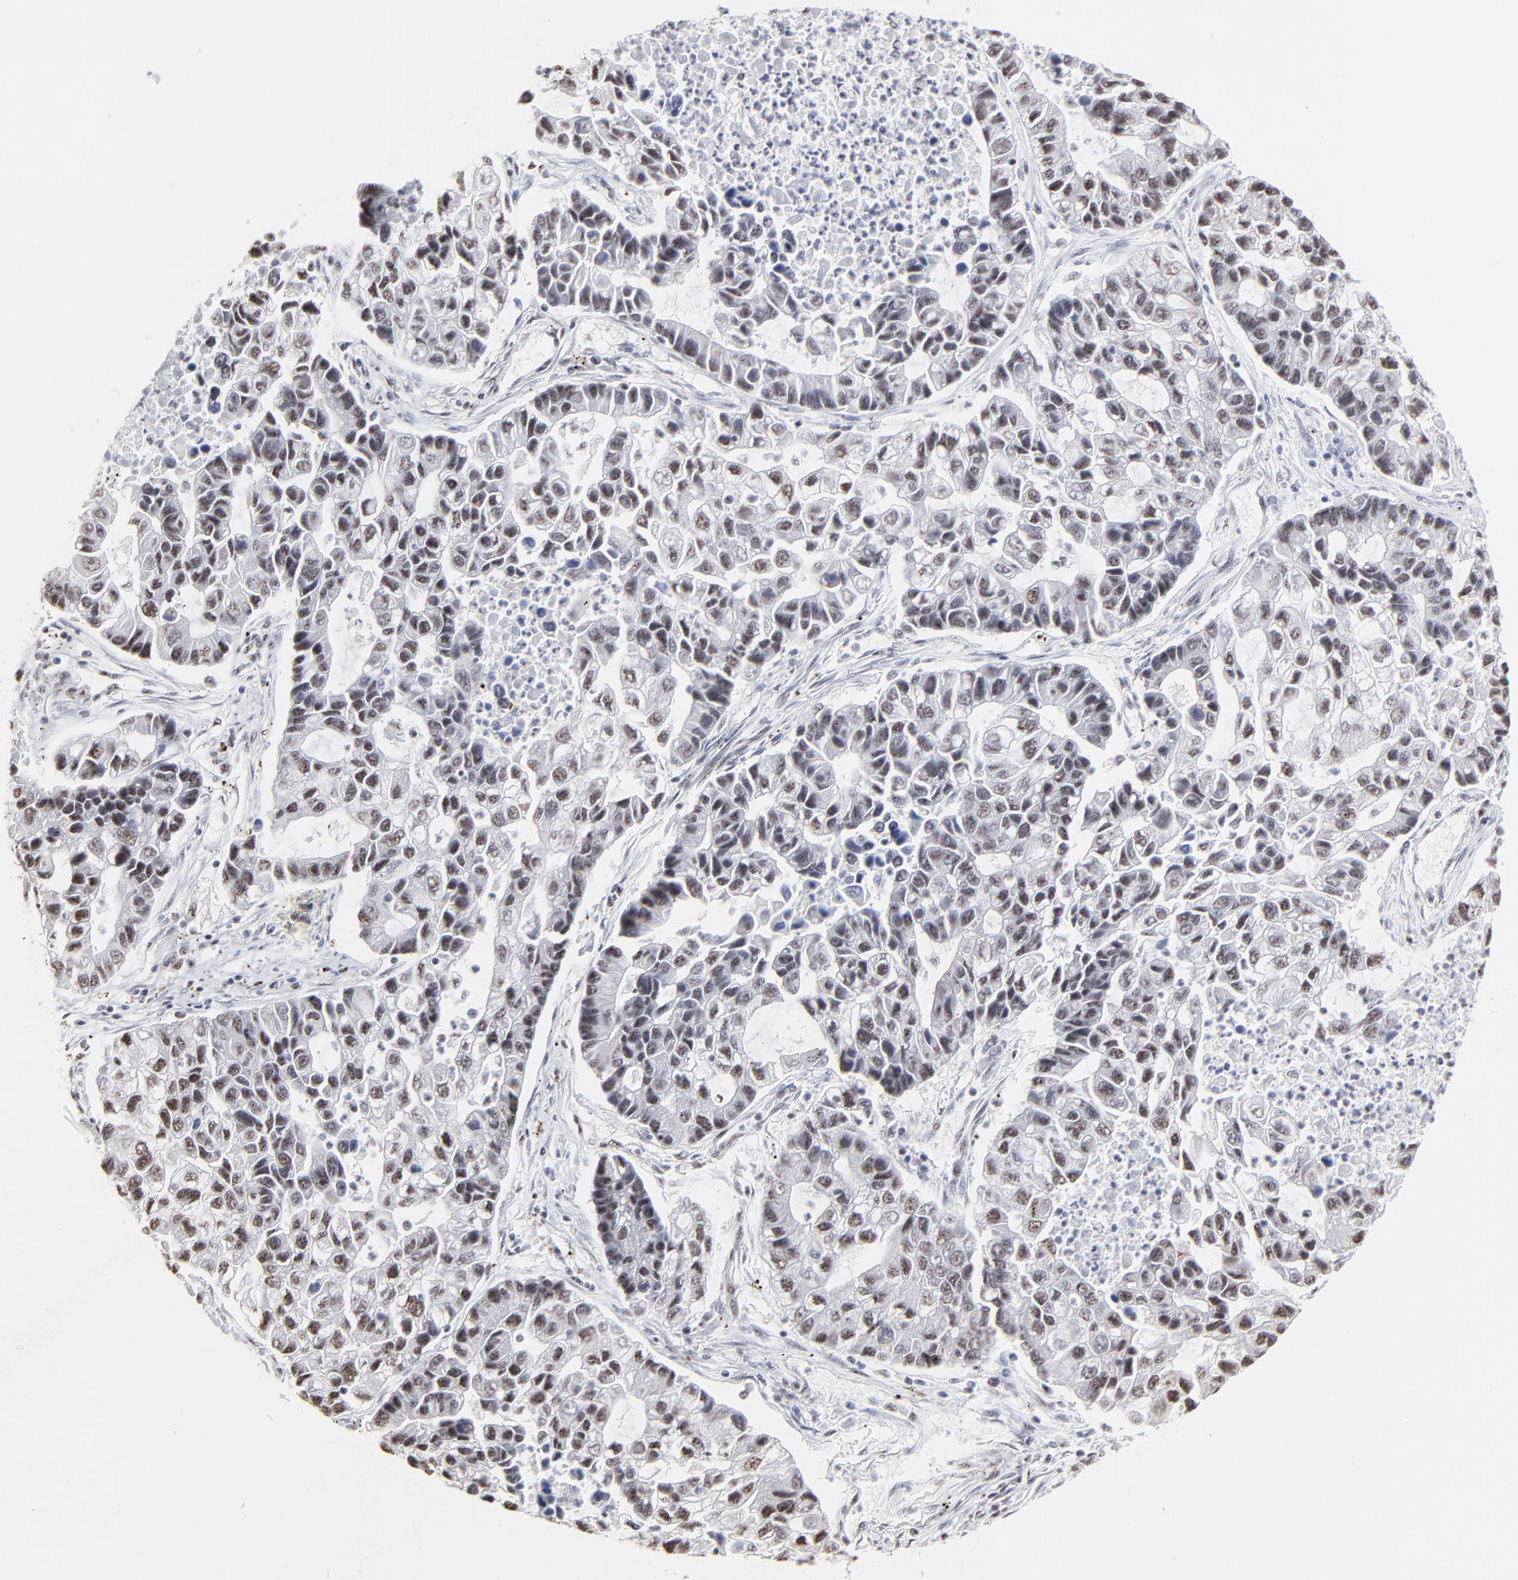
{"staining": {"intensity": "weak", "quantity": ">75%", "location": "nuclear"}, "tissue": "lung cancer", "cell_type": "Tumor cells", "image_type": "cancer", "snomed": [{"axis": "morphology", "description": "Adenocarcinoma, NOS"}, {"axis": "topography", "description": "Lung"}], "caption": "Protein expression analysis of human lung adenocarcinoma reveals weak nuclear positivity in approximately >75% of tumor cells. Immunohistochemistry stains the protein in brown and the nuclei are stained blue.", "gene": "MBD4", "patient": {"sex": "female", "age": 51}}